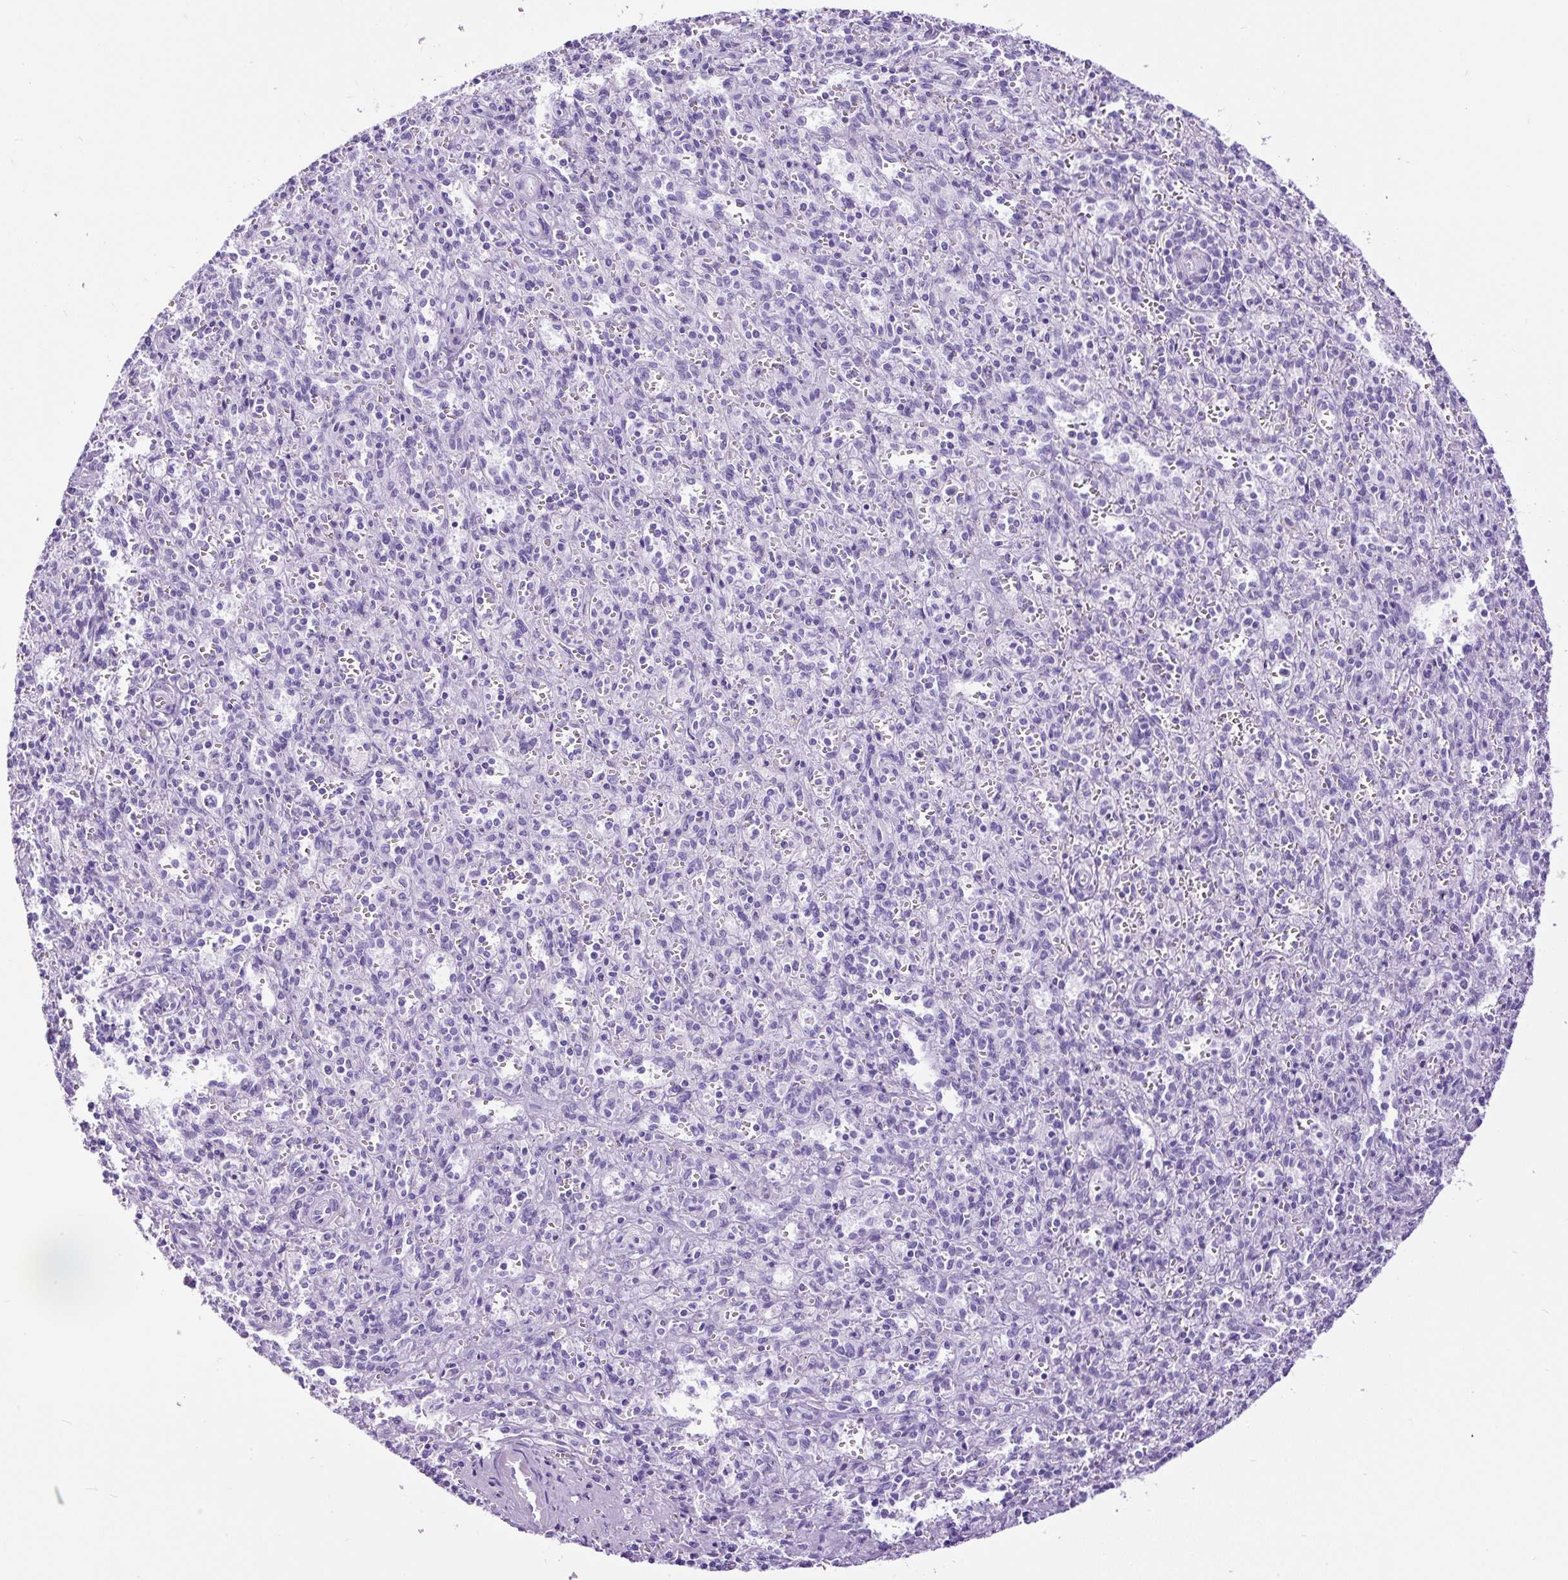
{"staining": {"intensity": "negative", "quantity": "none", "location": "none"}, "tissue": "spleen", "cell_type": "Cells in red pulp", "image_type": "normal", "snomed": [{"axis": "morphology", "description": "Normal tissue, NOS"}, {"axis": "topography", "description": "Spleen"}], "caption": "There is no significant expression in cells in red pulp of spleen. The staining is performed using DAB brown chromogen with nuclei counter-stained in using hematoxylin.", "gene": "CEL", "patient": {"sex": "female", "age": 26}}